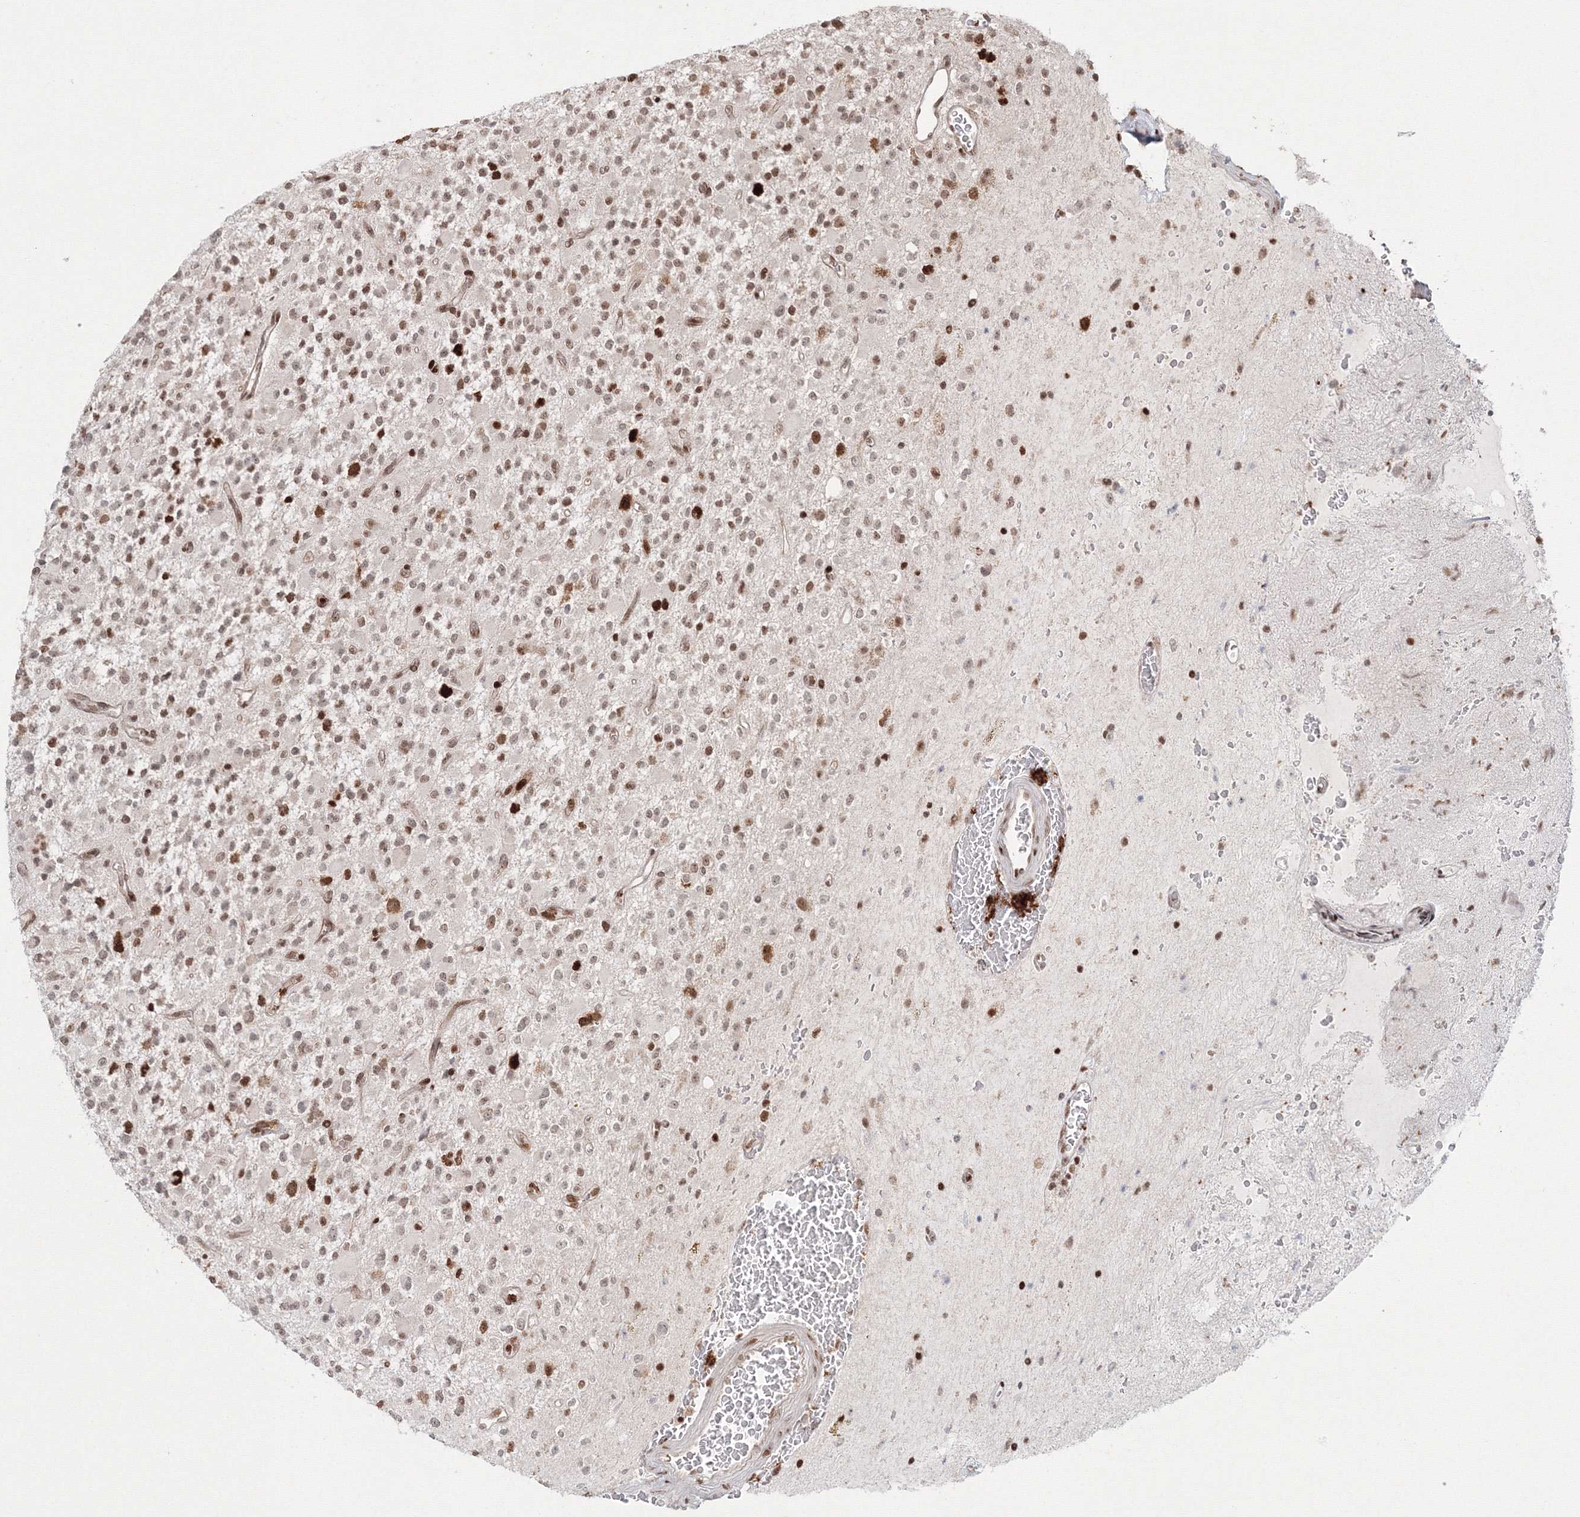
{"staining": {"intensity": "moderate", "quantity": ">75%", "location": "nuclear"}, "tissue": "glioma", "cell_type": "Tumor cells", "image_type": "cancer", "snomed": [{"axis": "morphology", "description": "Glioma, malignant, High grade"}, {"axis": "topography", "description": "Brain"}], "caption": "Immunohistochemical staining of malignant glioma (high-grade) exhibits medium levels of moderate nuclear positivity in approximately >75% of tumor cells. (IHC, brightfield microscopy, high magnification).", "gene": "LIG1", "patient": {"sex": "male", "age": 34}}